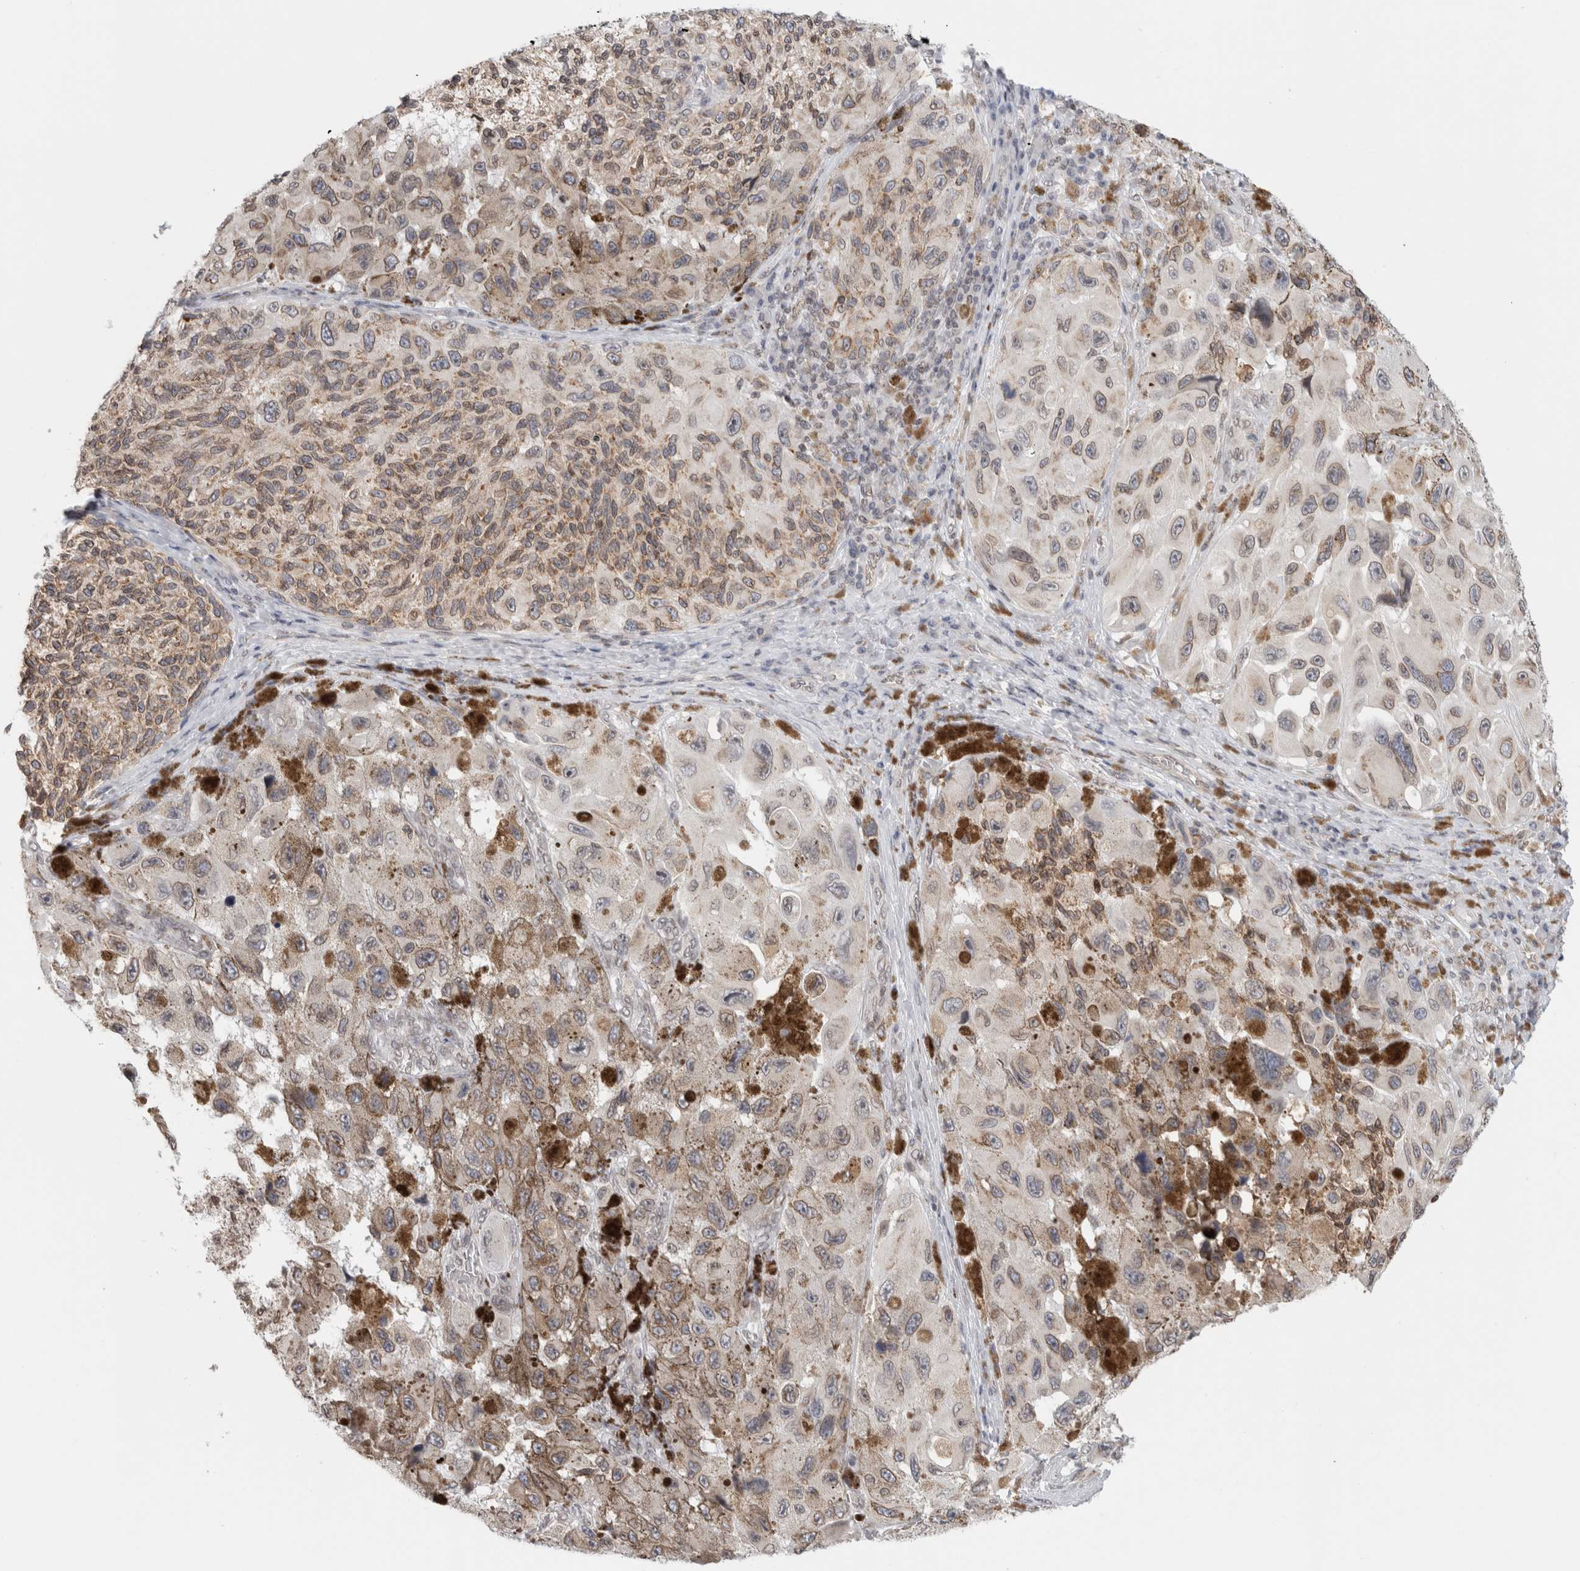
{"staining": {"intensity": "moderate", "quantity": "25%-75%", "location": "cytoplasmic/membranous,nuclear"}, "tissue": "melanoma", "cell_type": "Tumor cells", "image_type": "cancer", "snomed": [{"axis": "morphology", "description": "Malignant melanoma, NOS"}, {"axis": "topography", "description": "Skin"}], "caption": "A micrograph of malignant melanoma stained for a protein exhibits moderate cytoplasmic/membranous and nuclear brown staining in tumor cells.", "gene": "RBMX2", "patient": {"sex": "female", "age": 73}}